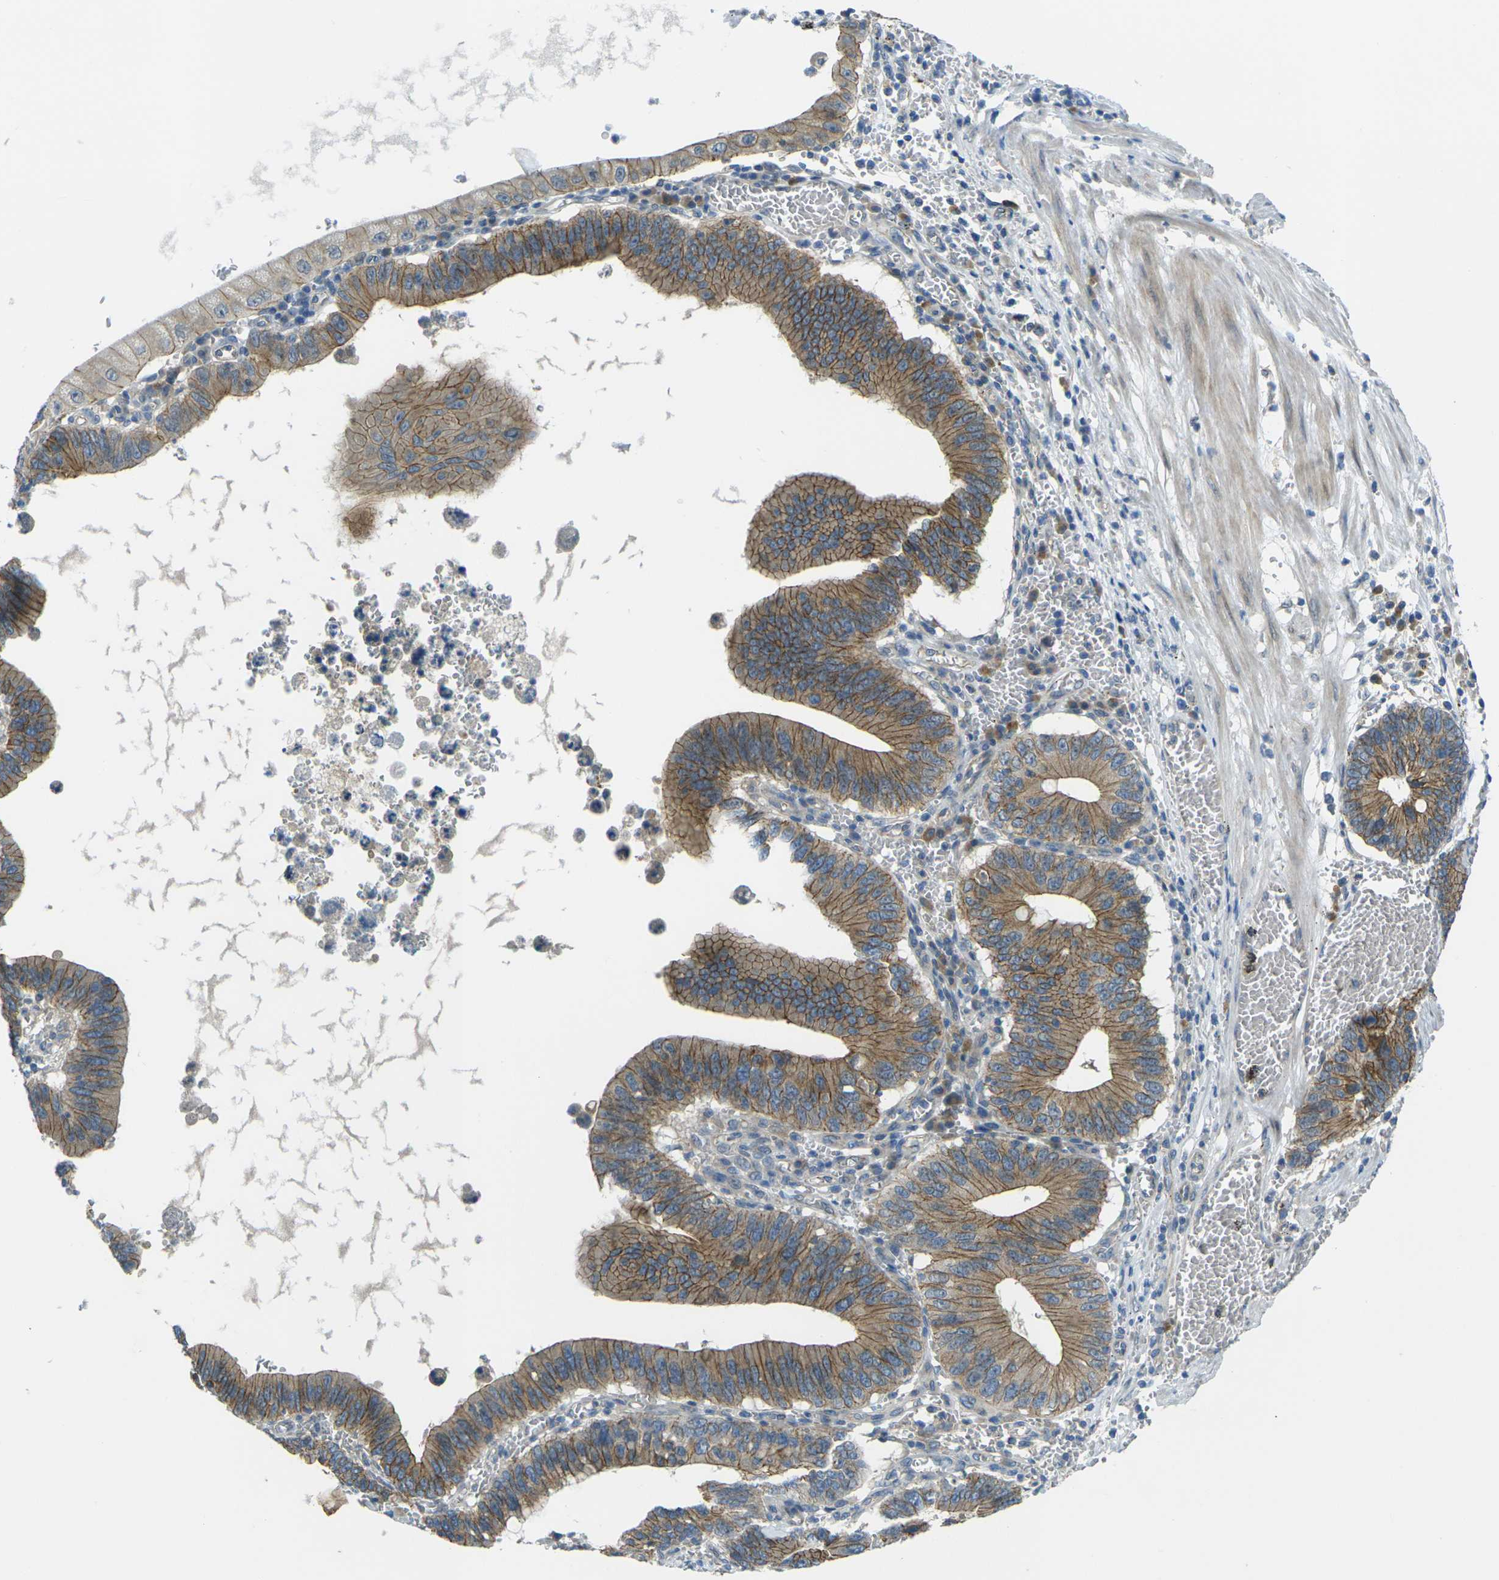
{"staining": {"intensity": "moderate", "quantity": ">75%", "location": "cytoplasmic/membranous"}, "tissue": "stomach cancer", "cell_type": "Tumor cells", "image_type": "cancer", "snomed": [{"axis": "morphology", "description": "Adenocarcinoma, NOS"}, {"axis": "topography", "description": "Stomach"}, {"axis": "topography", "description": "Gastric cardia"}], "caption": "Approximately >75% of tumor cells in human adenocarcinoma (stomach) show moderate cytoplasmic/membranous protein expression as visualized by brown immunohistochemical staining.", "gene": "RHBDD1", "patient": {"sex": "male", "age": 59}}